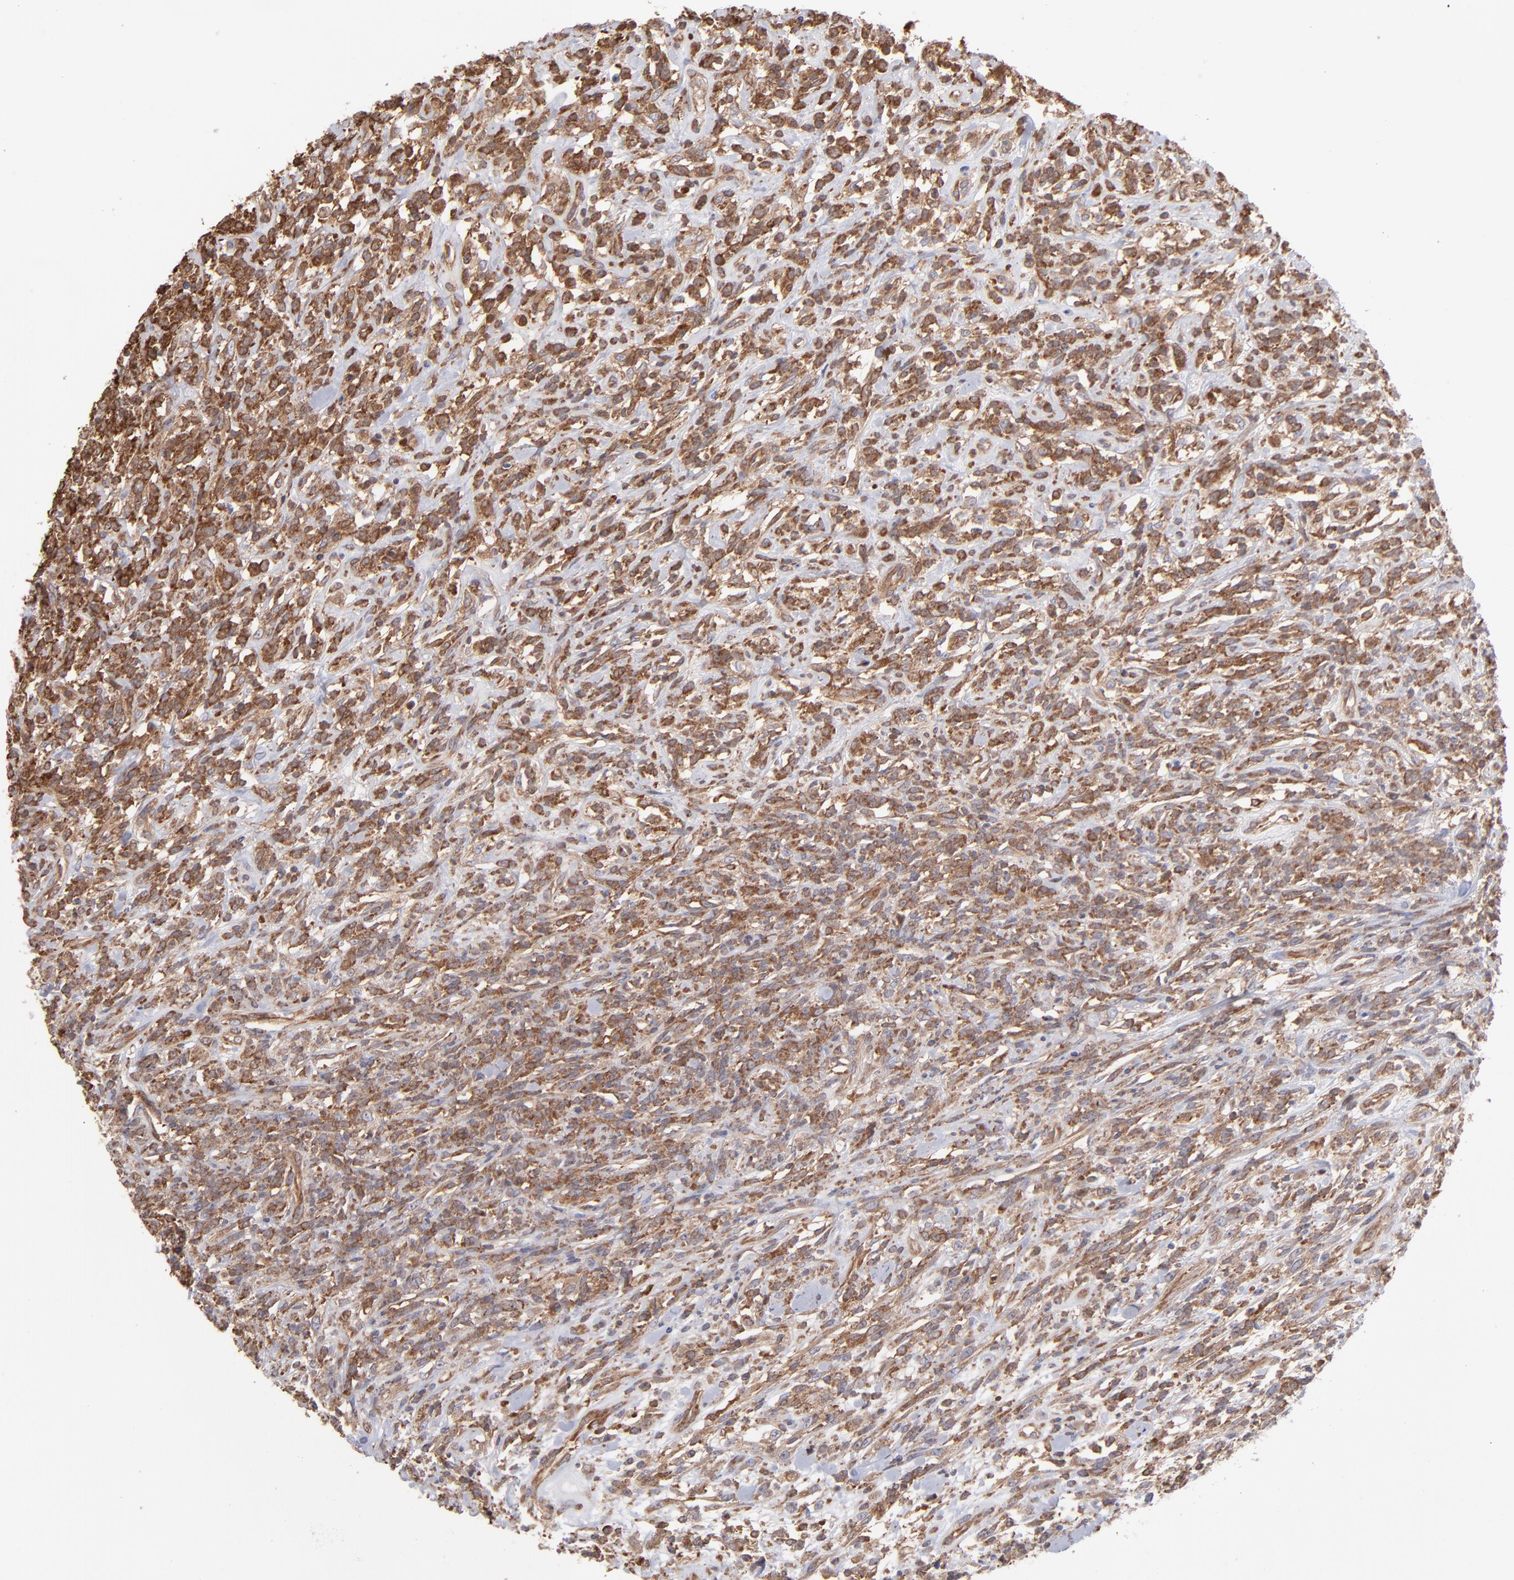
{"staining": {"intensity": "strong", "quantity": ">75%", "location": "cytoplasmic/membranous"}, "tissue": "lymphoma", "cell_type": "Tumor cells", "image_type": "cancer", "snomed": [{"axis": "morphology", "description": "Malignant lymphoma, non-Hodgkin's type, High grade"}, {"axis": "topography", "description": "Lymph node"}], "caption": "An immunohistochemistry histopathology image of neoplastic tissue is shown. Protein staining in brown shows strong cytoplasmic/membranous positivity in high-grade malignant lymphoma, non-Hodgkin's type within tumor cells. The staining was performed using DAB (3,3'-diaminobenzidine), with brown indicating positive protein expression. Nuclei are stained blue with hematoxylin.", "gene": "MAPRE1", "patient": {"sex": "female", "age": 73}}